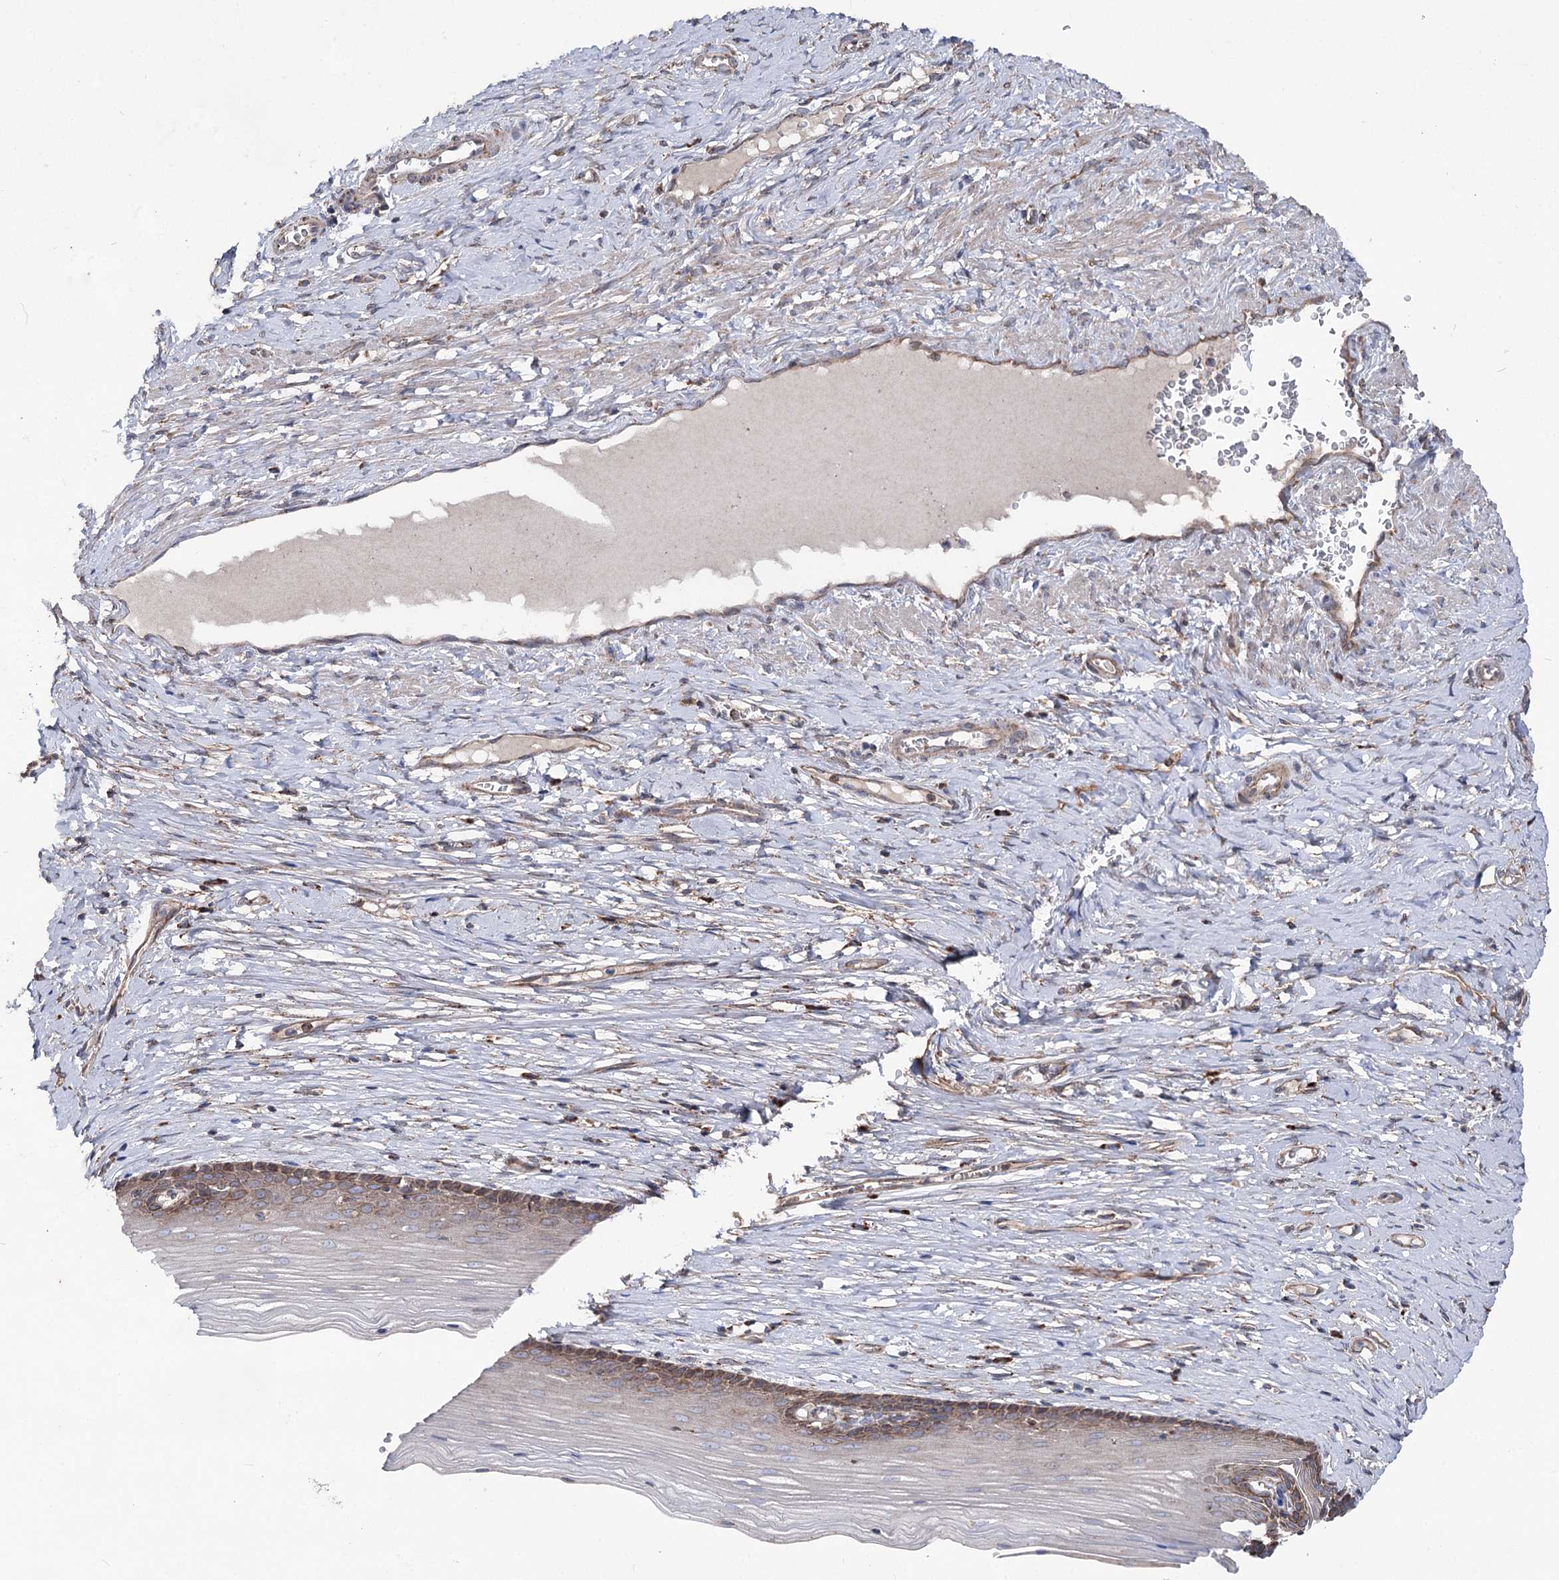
{"staining": {"intensity": "moderate", "quantity": "25%-75%", "location": "cytoplasmic/membranous"}, "tissue": "cervix", "cell_type": "Glandular cells", "image_type": "normal", "snomed": [{"axis": "morphology", "description": "Normal tissue, NOS"}, {"axis": "topography", "description": "Cervix"}], "caption": "IHC of unremarkable human cervix shows medium levels of moderate cytoplasmic/membranous expression in about 25%-75% of glandular cells.", "gene": "MSANTD2", "patient": {"sex": "female", "age": 42}}